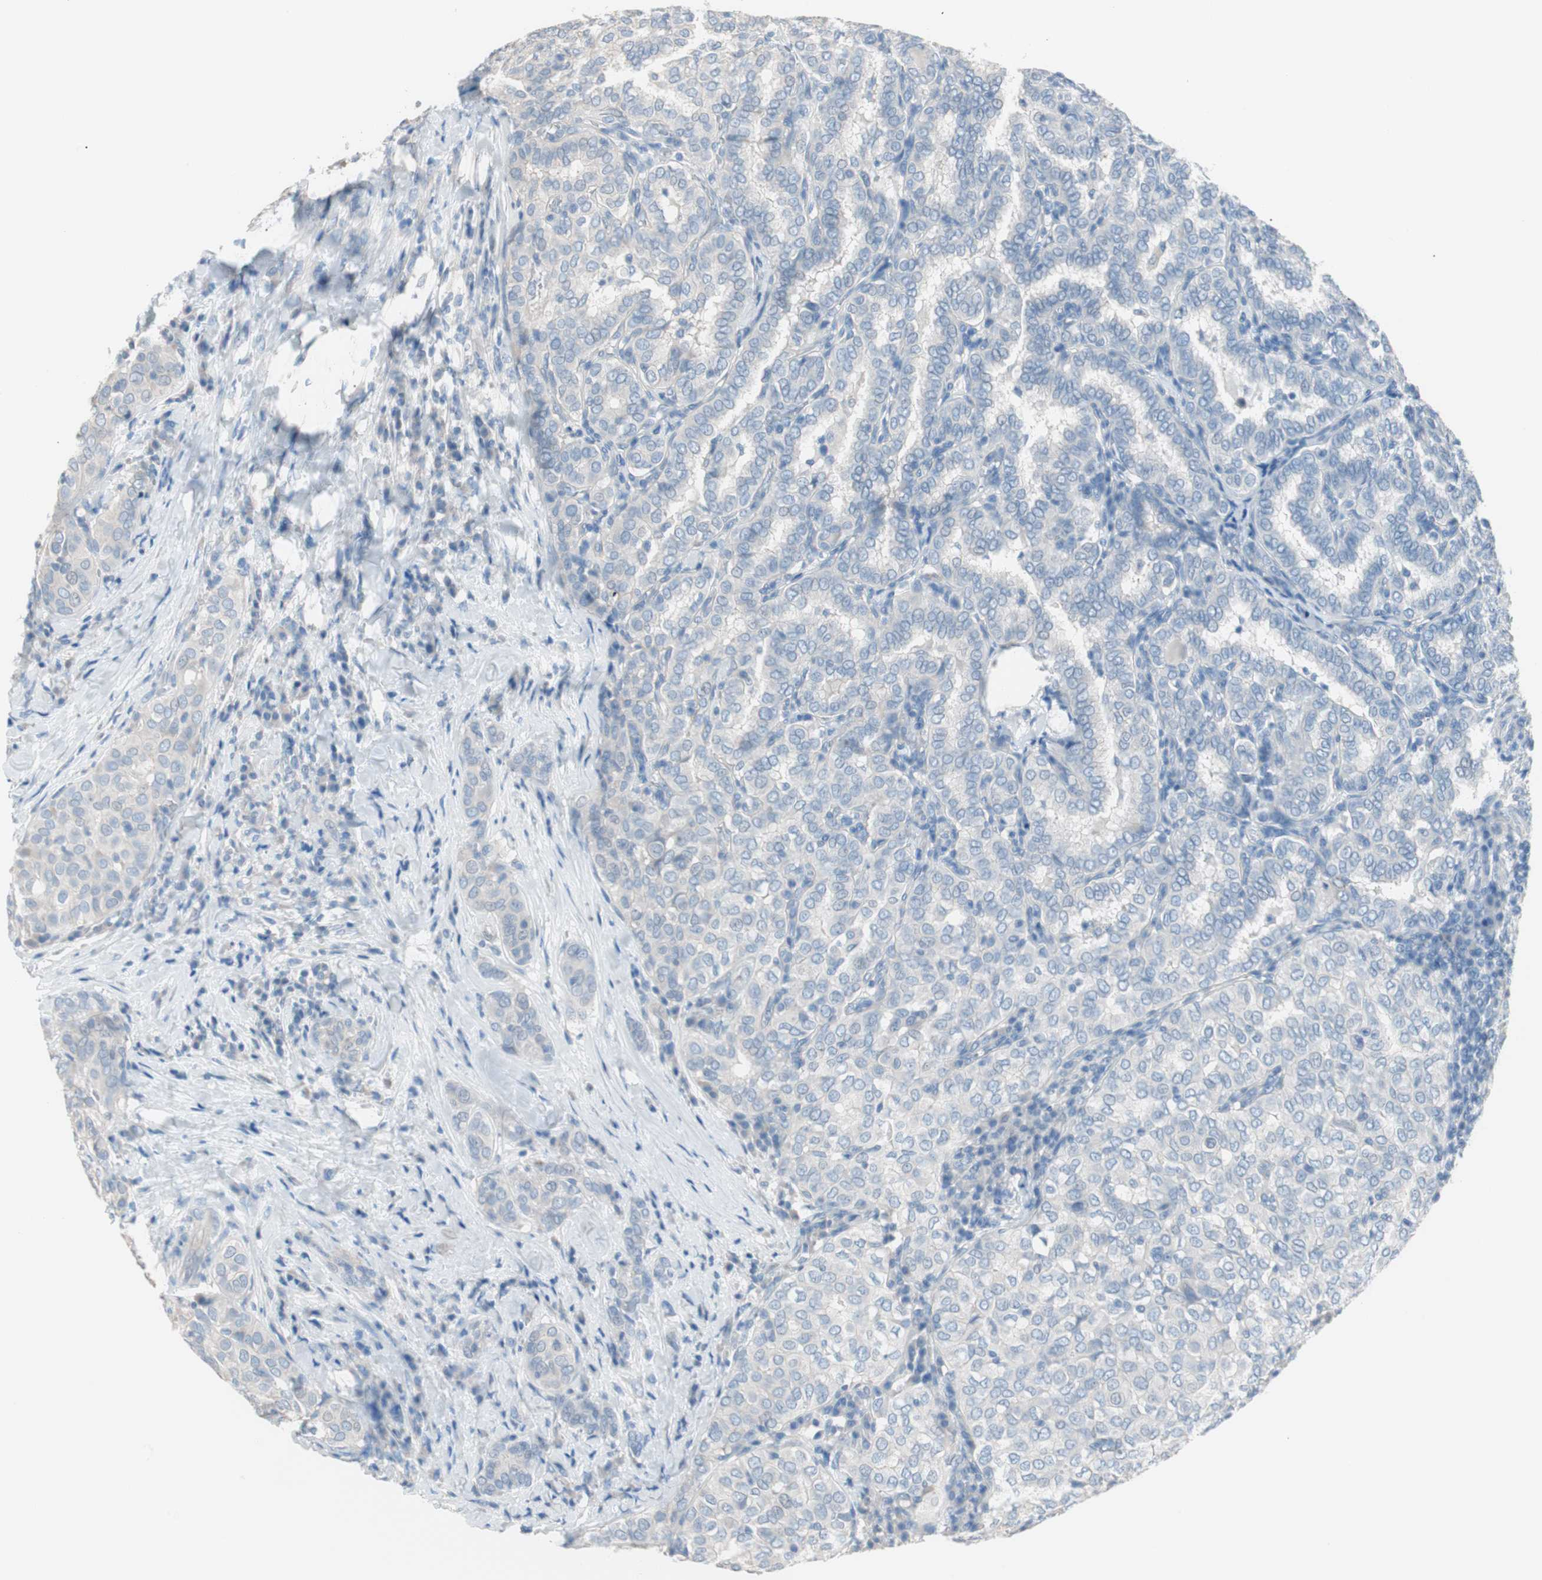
{"staining": {"intensity": "negative", "quantity": "none", "location": "none"}, "tissue": "thyroid cancer", "cell_type": "Tumor cells", "image_type": "cancer", "snomed": [{"axis": "morphology", "description": "Papillary adenocarcinoma, NOS"}, {"axis": "topography", "description": "Thyroid gland"}], "caption": "Immunohistochemical staining of human thyroid cancer (papillary adenocarcinoma) displays no significant positivity in tumor cells.", "gene": "VIL1", "patient": {"sex": "female", "age": 30}}